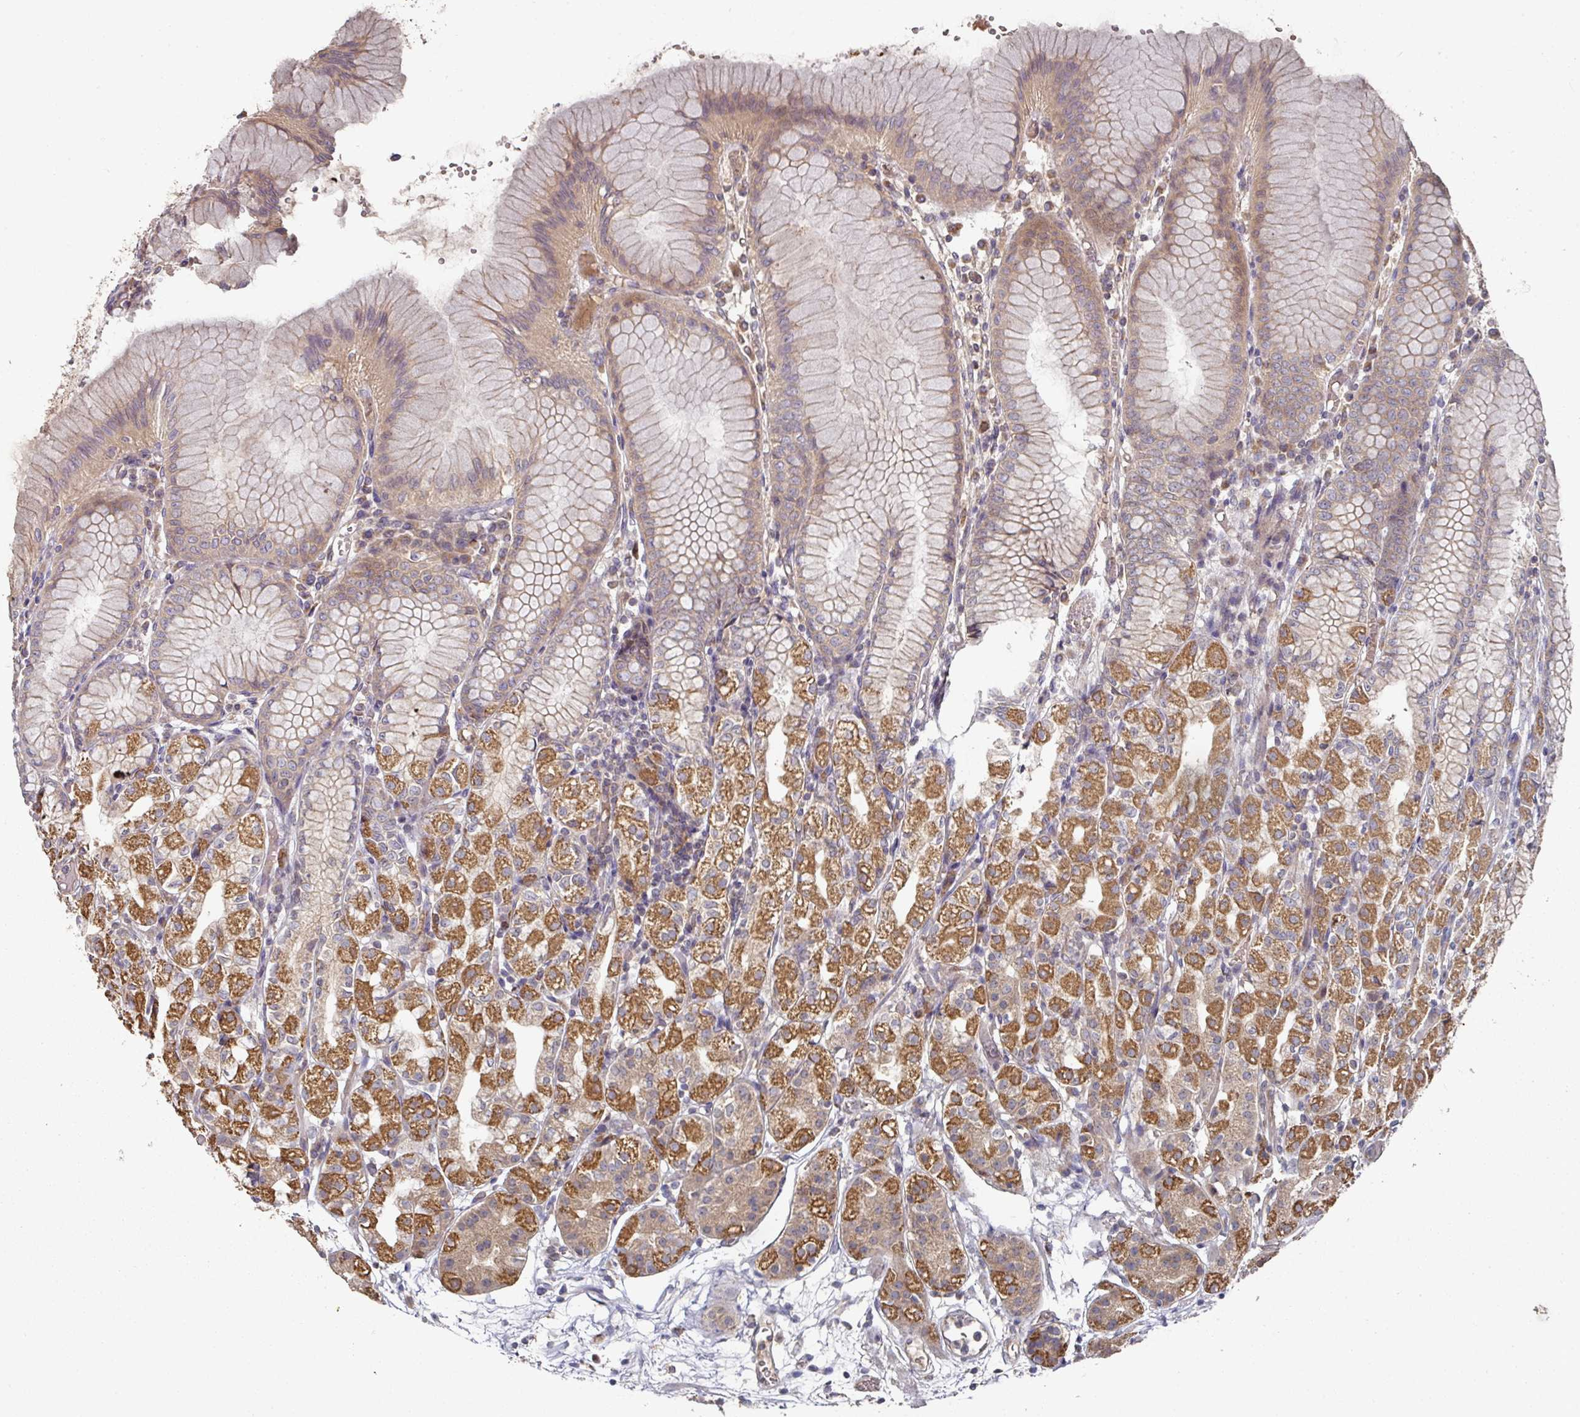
{"staining": {"intensity": "strong", "quantity": "25%-75%", "location": "cytoplasmic/membranous"}, "tissue": "stomach", "cell_type": "Glandular cells", "image_type": "normal", "snomed": [{"axis": "morphology", "description": "Normal tissue, NOS"}, {"axis": "topography", "description": "Stomach"}], "caption": "Unremarkable stomach displays strong cytoplasmic/membranous expression in about 25%-75% of glandular cells (Stains: DAB (3,3'-diaminobenzidine) in brown, nuclei in blue, Microscopy: brightfield microscopy at high magnification)..", "gene": "DNAJC7", "patient": {"sex": "female", "age": 57}}